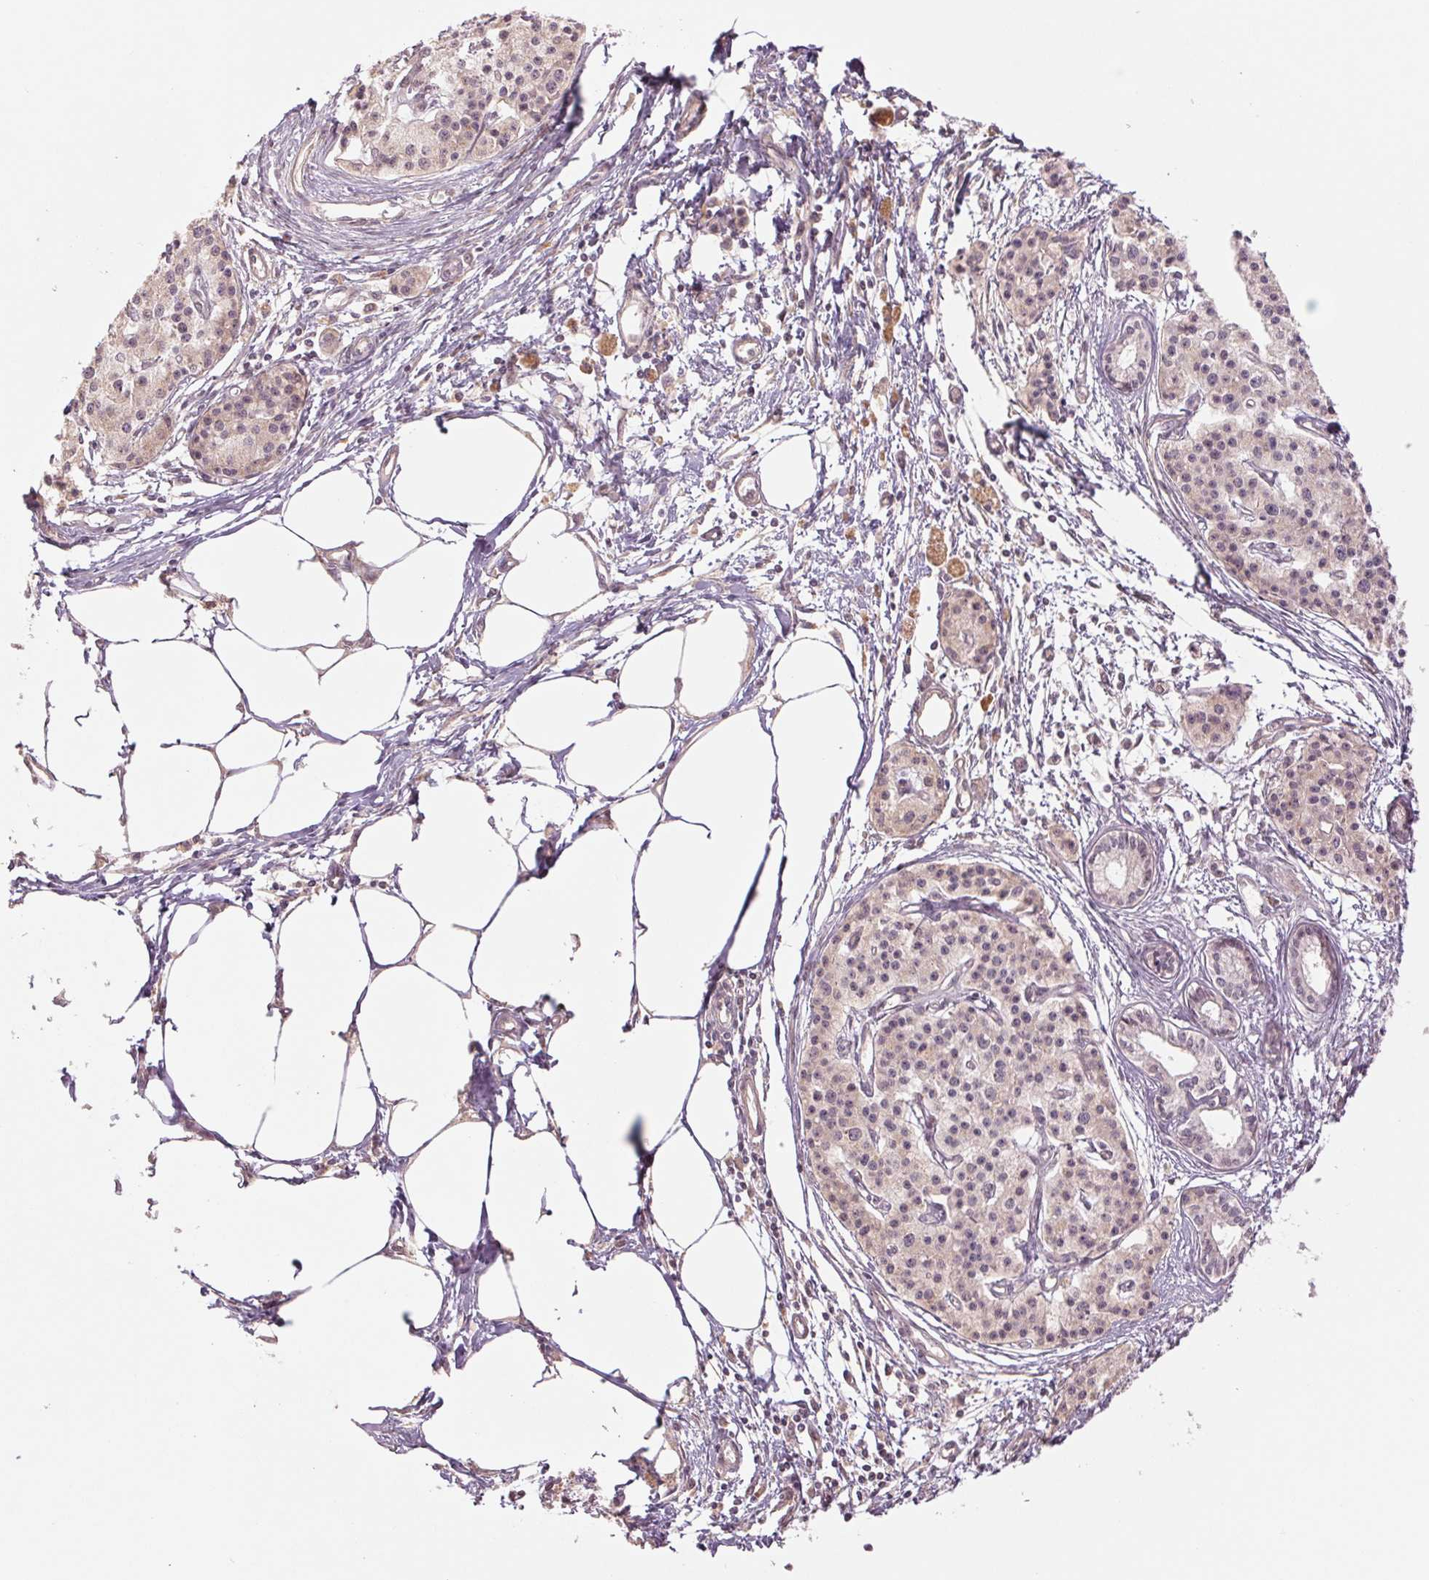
{"staining": {"intensity": "negative", "quantity": "none", "location": "none"}, "tissue": "pancreatic cancer", "cell_type": "Tumor cells", "image_type": "cancer", "snomed": [{"axis": "morphology", "description": "Adenocarcinoma, NOS"}, {"axis": "topography", "description": "Pancreas"}], "caption": "Immunohistochemistry (IHC) of adenocarcinoma (pancreatic) shows no expression in tumor cells. The staining is performed using DAB brown chromogen with nuclei counter-stained in using hematoxylin.", "gene": "PPIA", "patient": {"sex": "female", "age": 47}}